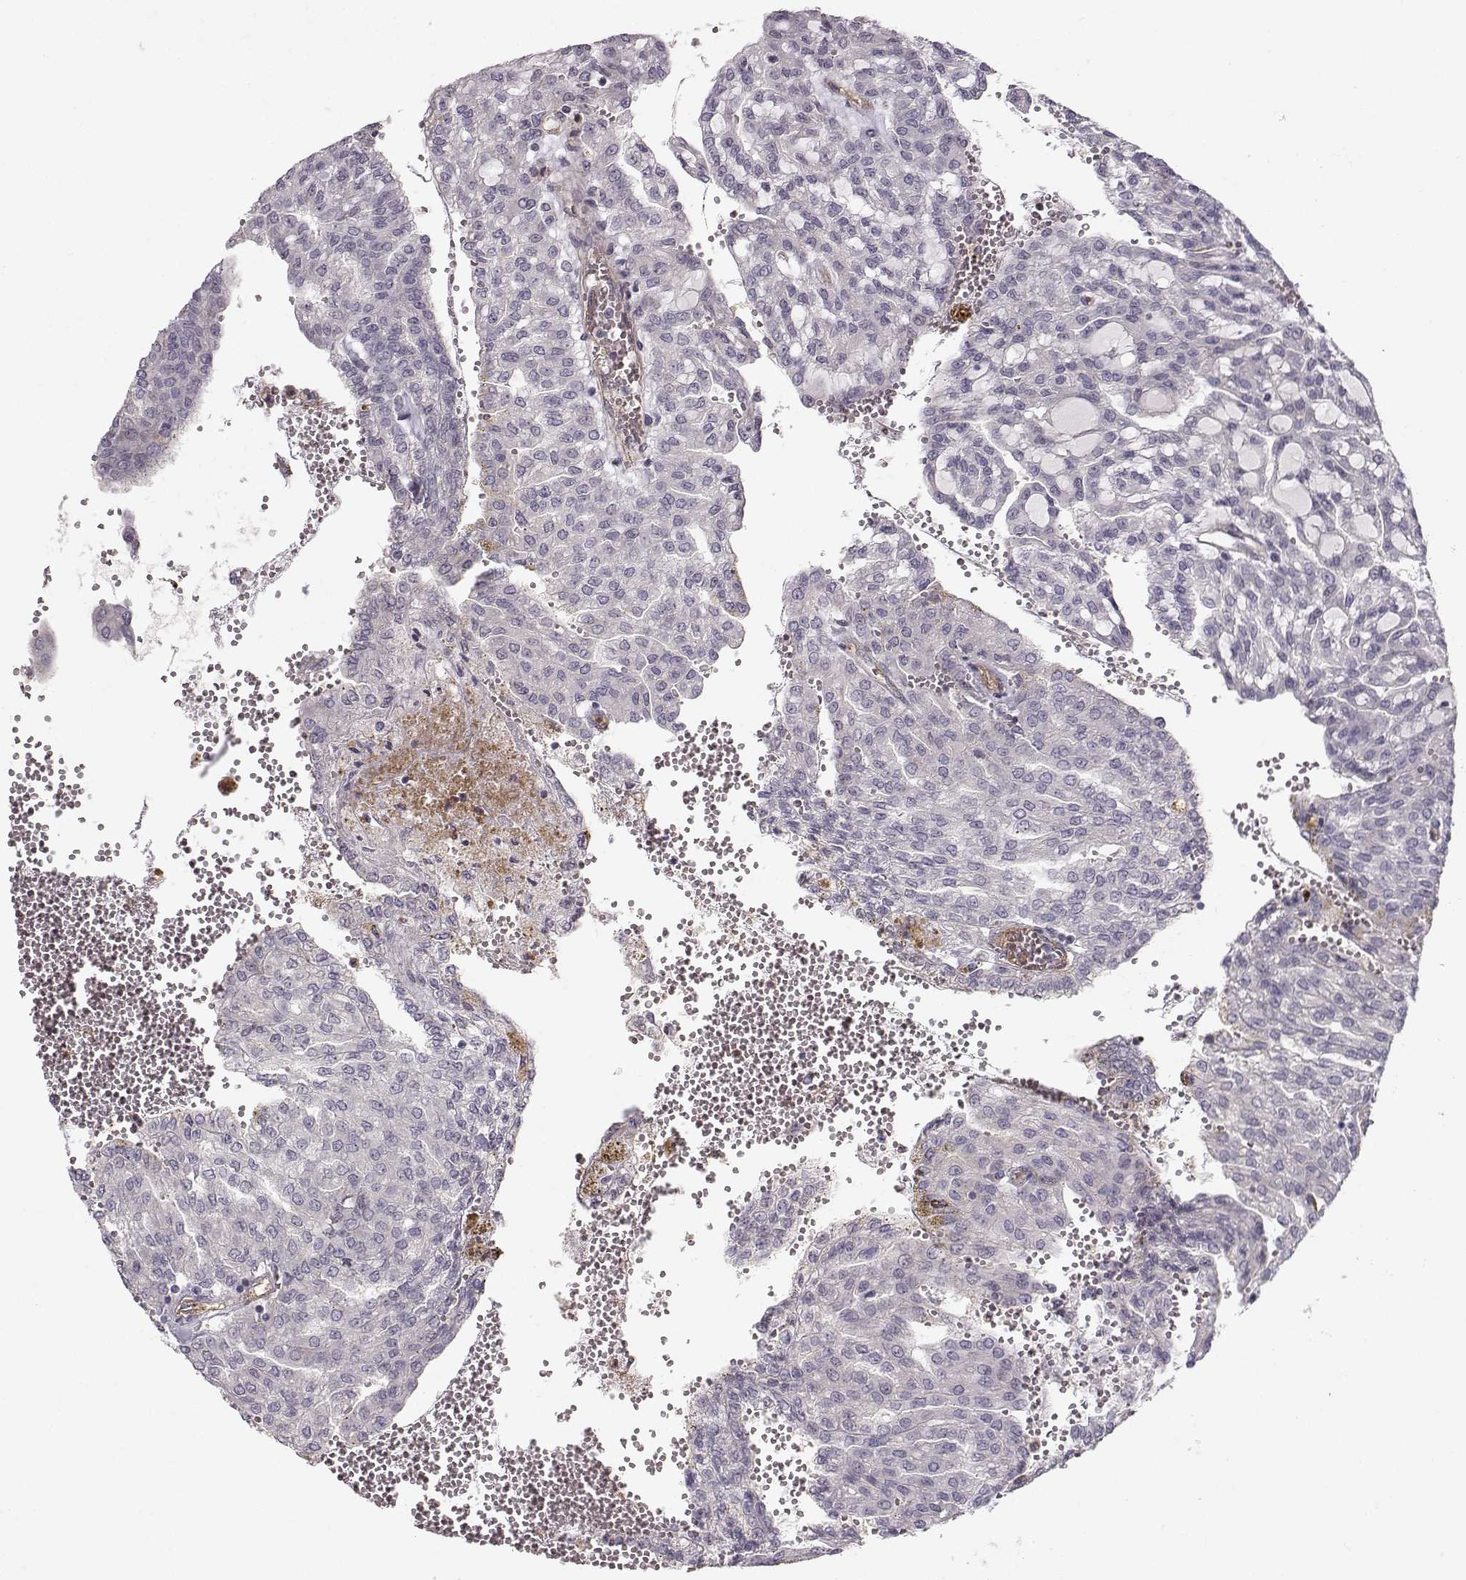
{"staining": {"intensity": "negative", "quantity": "none", "location": "none"}, "tissue": "renal cancer", "cell_type": "Tumor cells", "image_type": "cancer", "snomed": [{"axis": "morphology", "description": "Adenocarcinoma, NOS"}, {"axis": "topography", "description": "Kidney"}], "caption": "Tumor cells are negative for protein expression in human renal adenocarcinoma.", "gene": "OPRD1", "patient": {"sex": "male", "age": 63}}